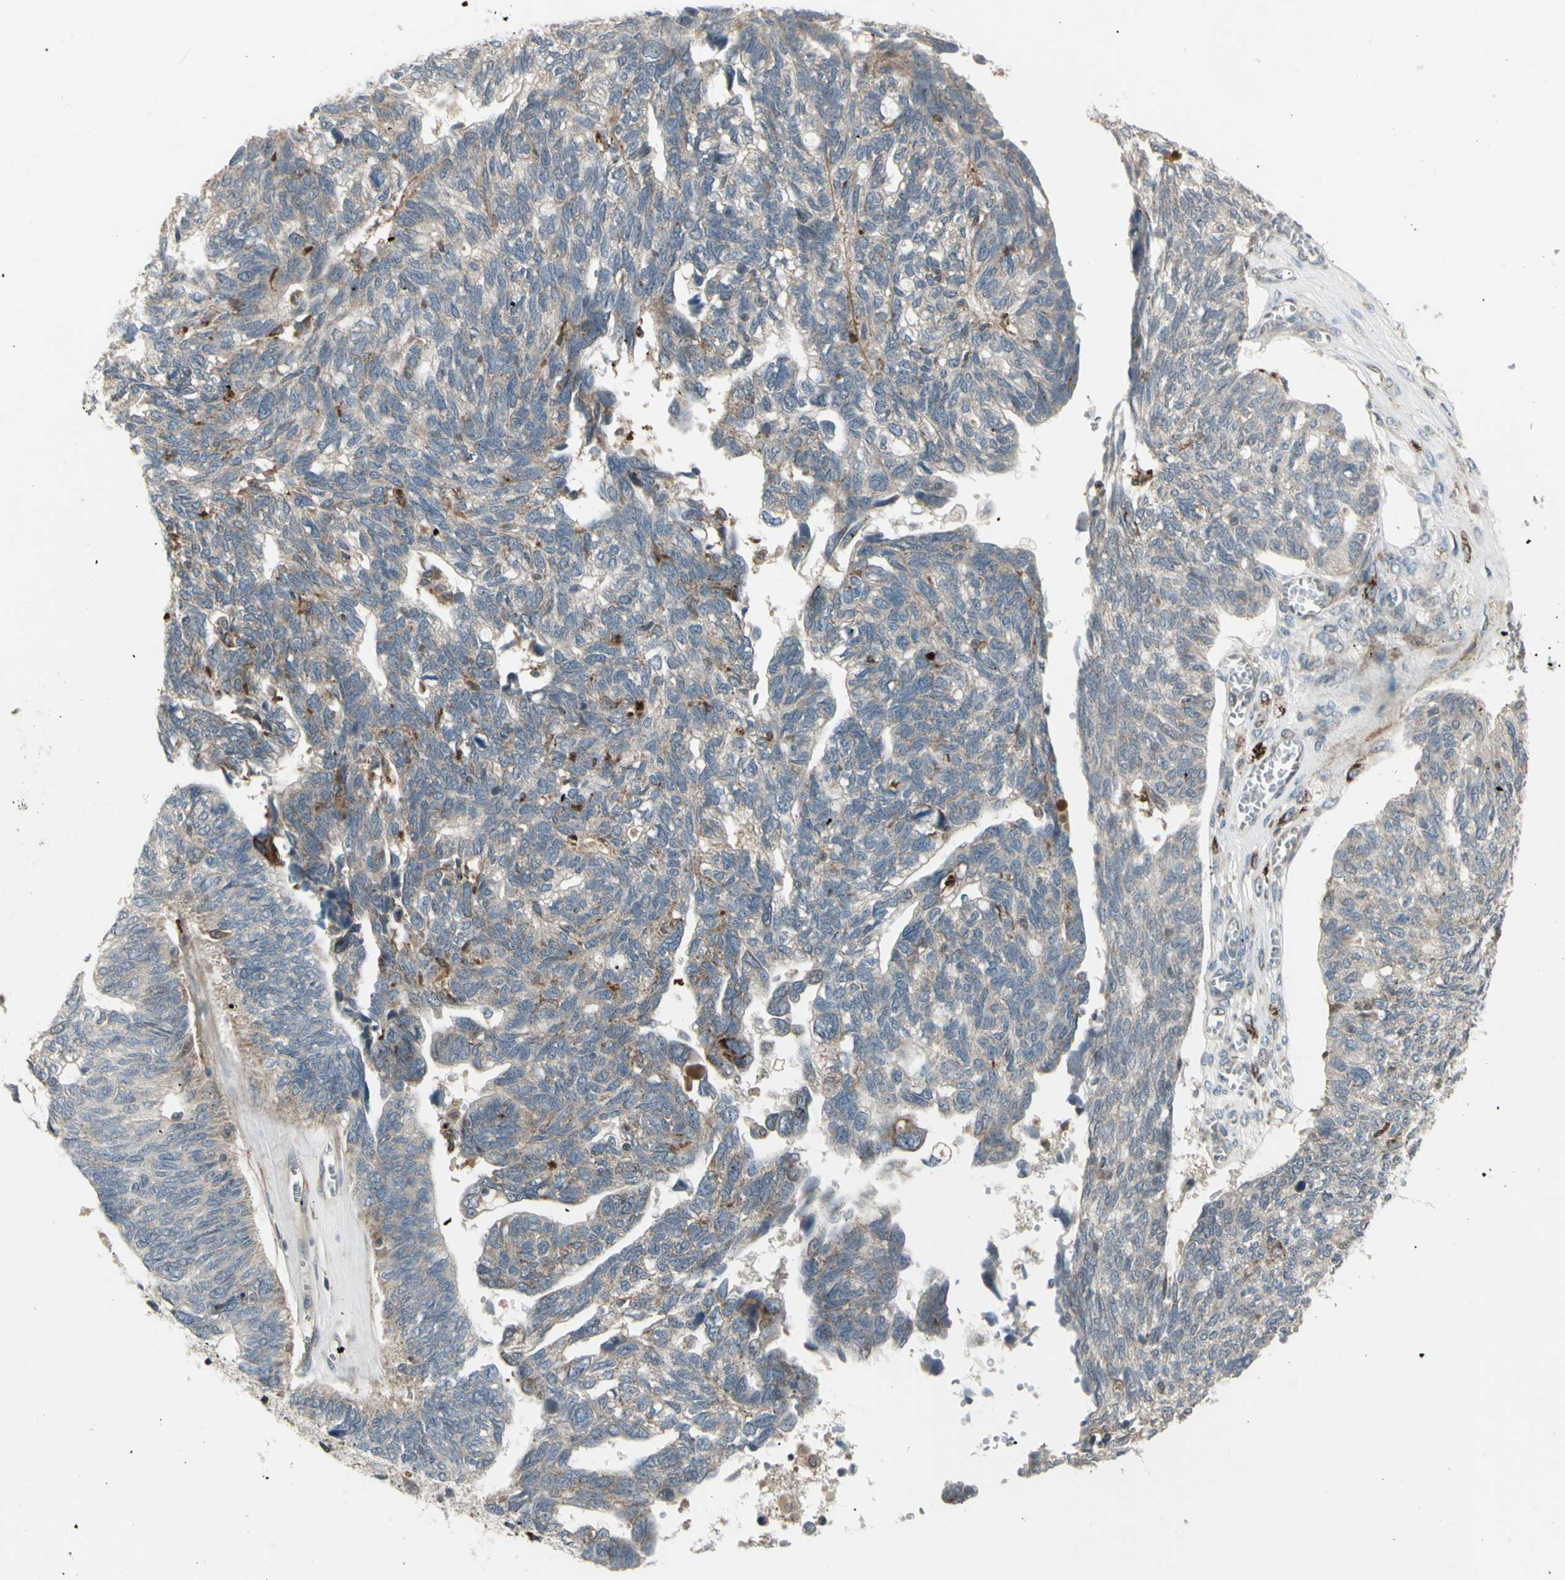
{"staining": {"intensity": "weak", "quantity": ">75%", "location": "cytoplasmic/membranous"}, "tissue": "ovarian cancer", "cell_type": "Tumor cells", "image_type": "cancer", "snomed": [{"axis": "morphology", "description": "Cystadenocarcinoma, serous, NOS"}, {"axis": "topography", "description": "Ovary"}], "caption": "Human ovarian cancer (serous cystadenocarcinoma) stained with a protein marker displays weak staining in tumor cells.", "gene": "OSTM1", "patient": {"sex": "female", "age": 79}}